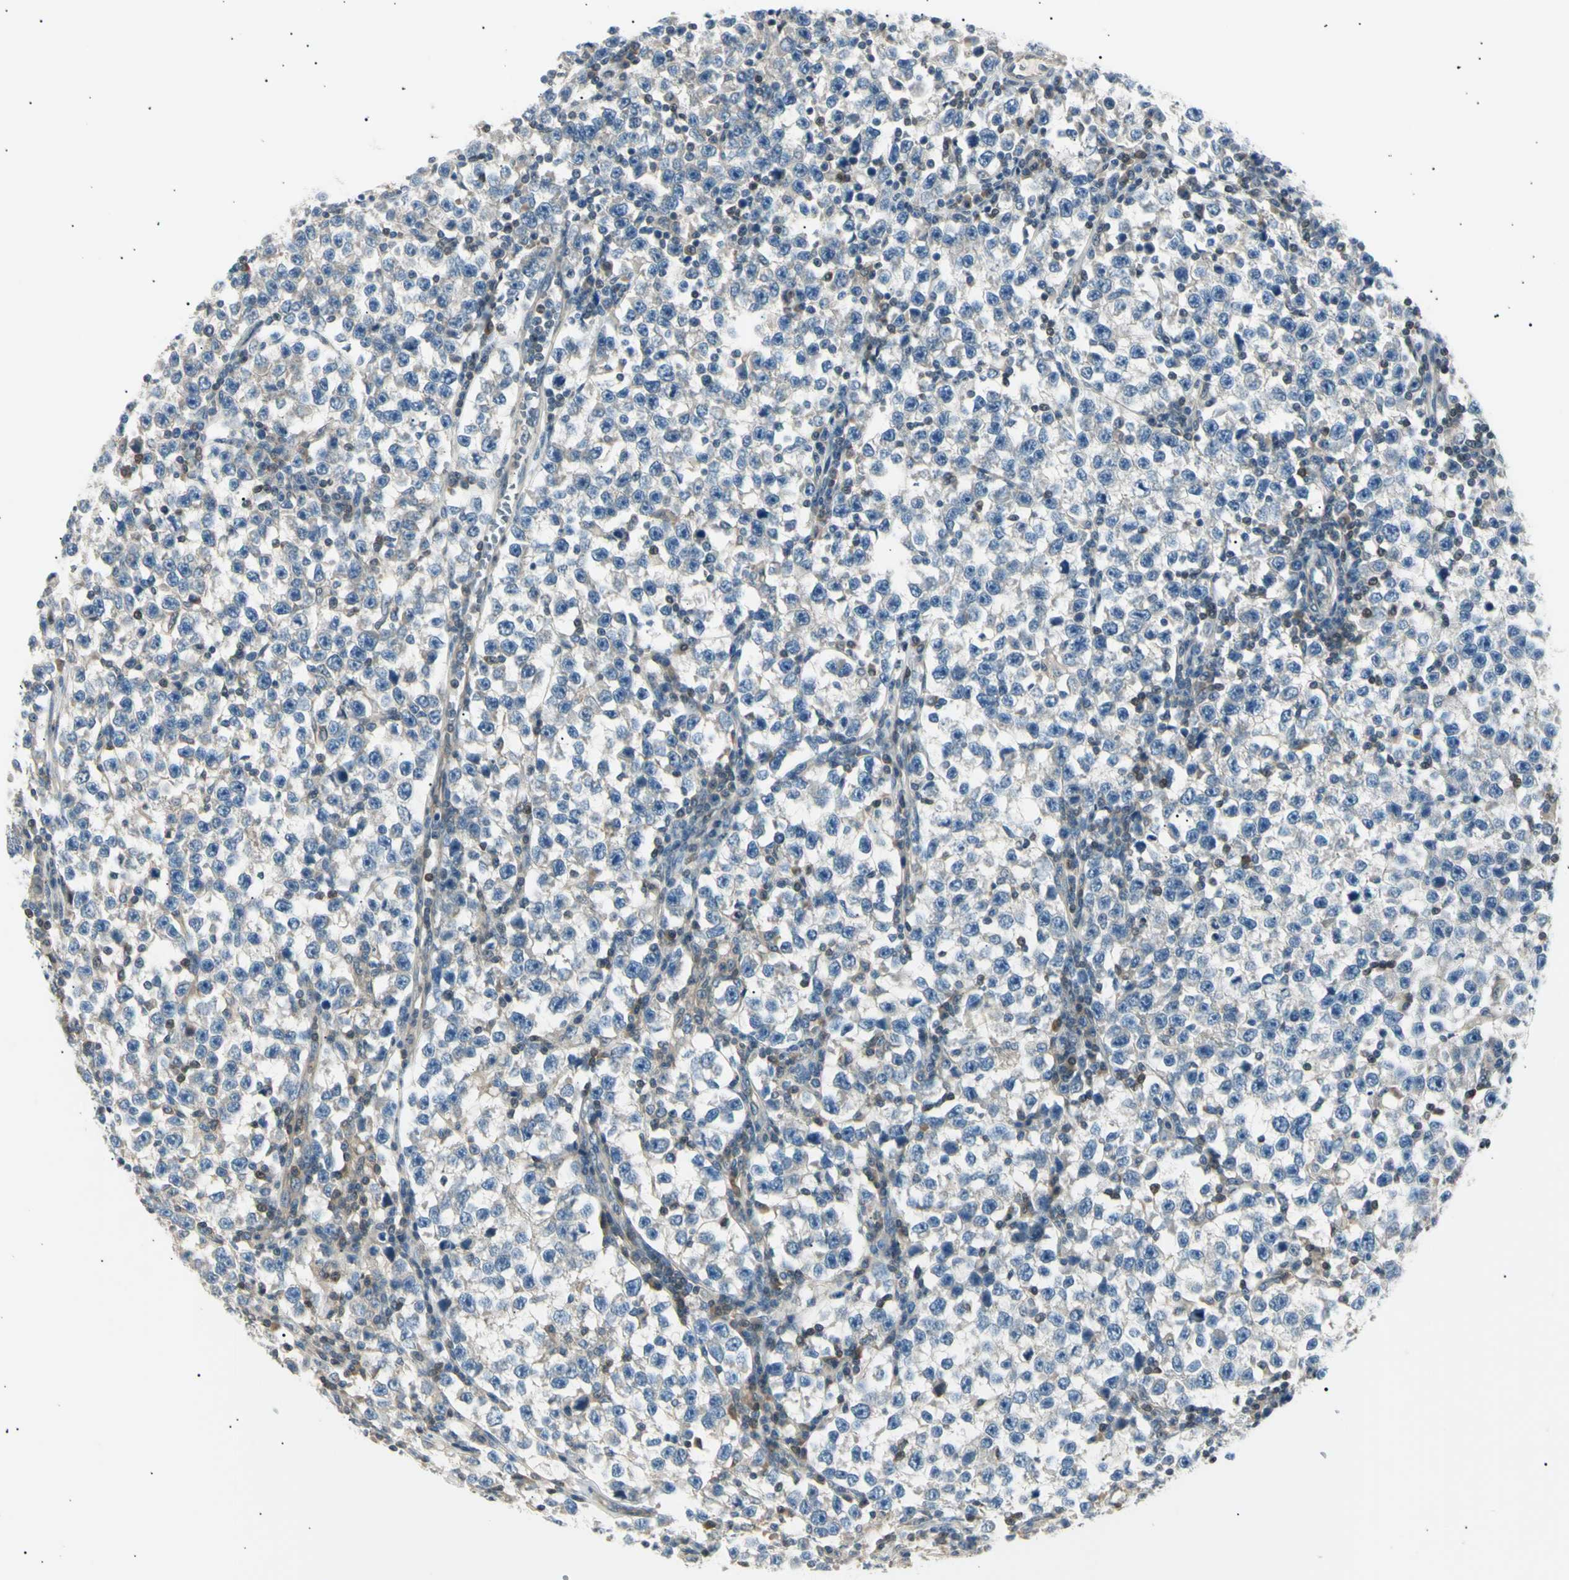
{"staining": {"intensity": "negative", "quantity": "none", "location": "none"}, "tissue": "testis cancer", "cell_type": "Tumor cells", "image_type": "cancer", "snomed": [{"axis": "morphology", "description": "Seminoma, NOS"}, {"axis": "topography", "description": "Testis"}], "caption": "Tumor cells are negative for brown protein staining in testis cancer.", "gene": "LHPP", "patient": {"sex": "male", "age": 43}}